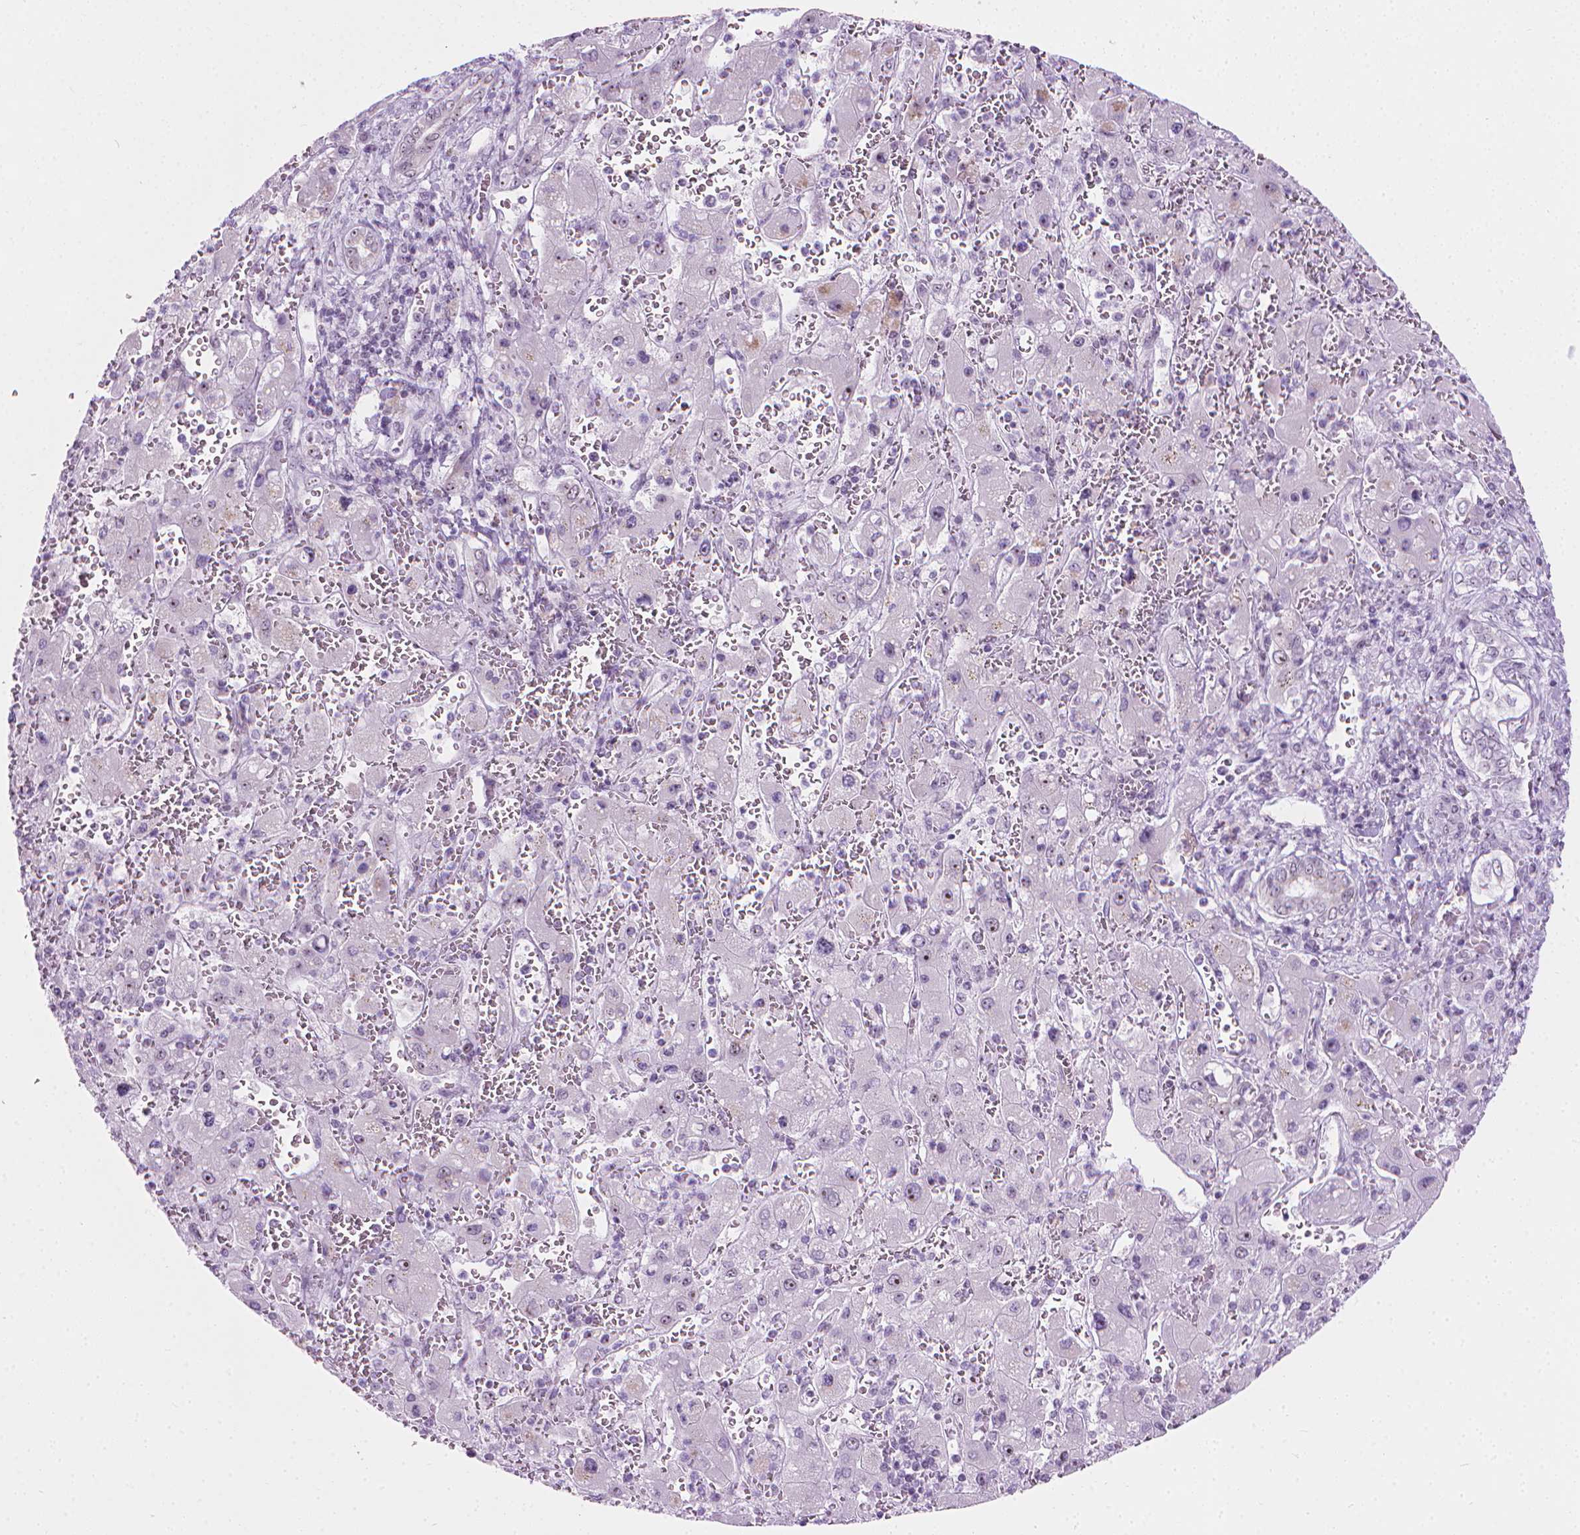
{"staining": {"intensity": "negative", "quantity": "none", "location": "none"}, "tissue": "liver cancer", "cell_type": "Tumor cells", "image_type": "cancer", "snomed": [{"axis": "morphology", "description": "Carcinoma, Hepatocellular, NOS"}, {"axis": "topography", "description": "Liver"}], "caption": "Histopathology image shows no protein staining in tumor cells of liver cancer tissue.", "gene": "NOL7", "patient": {"sex": "female", "age": 73}}